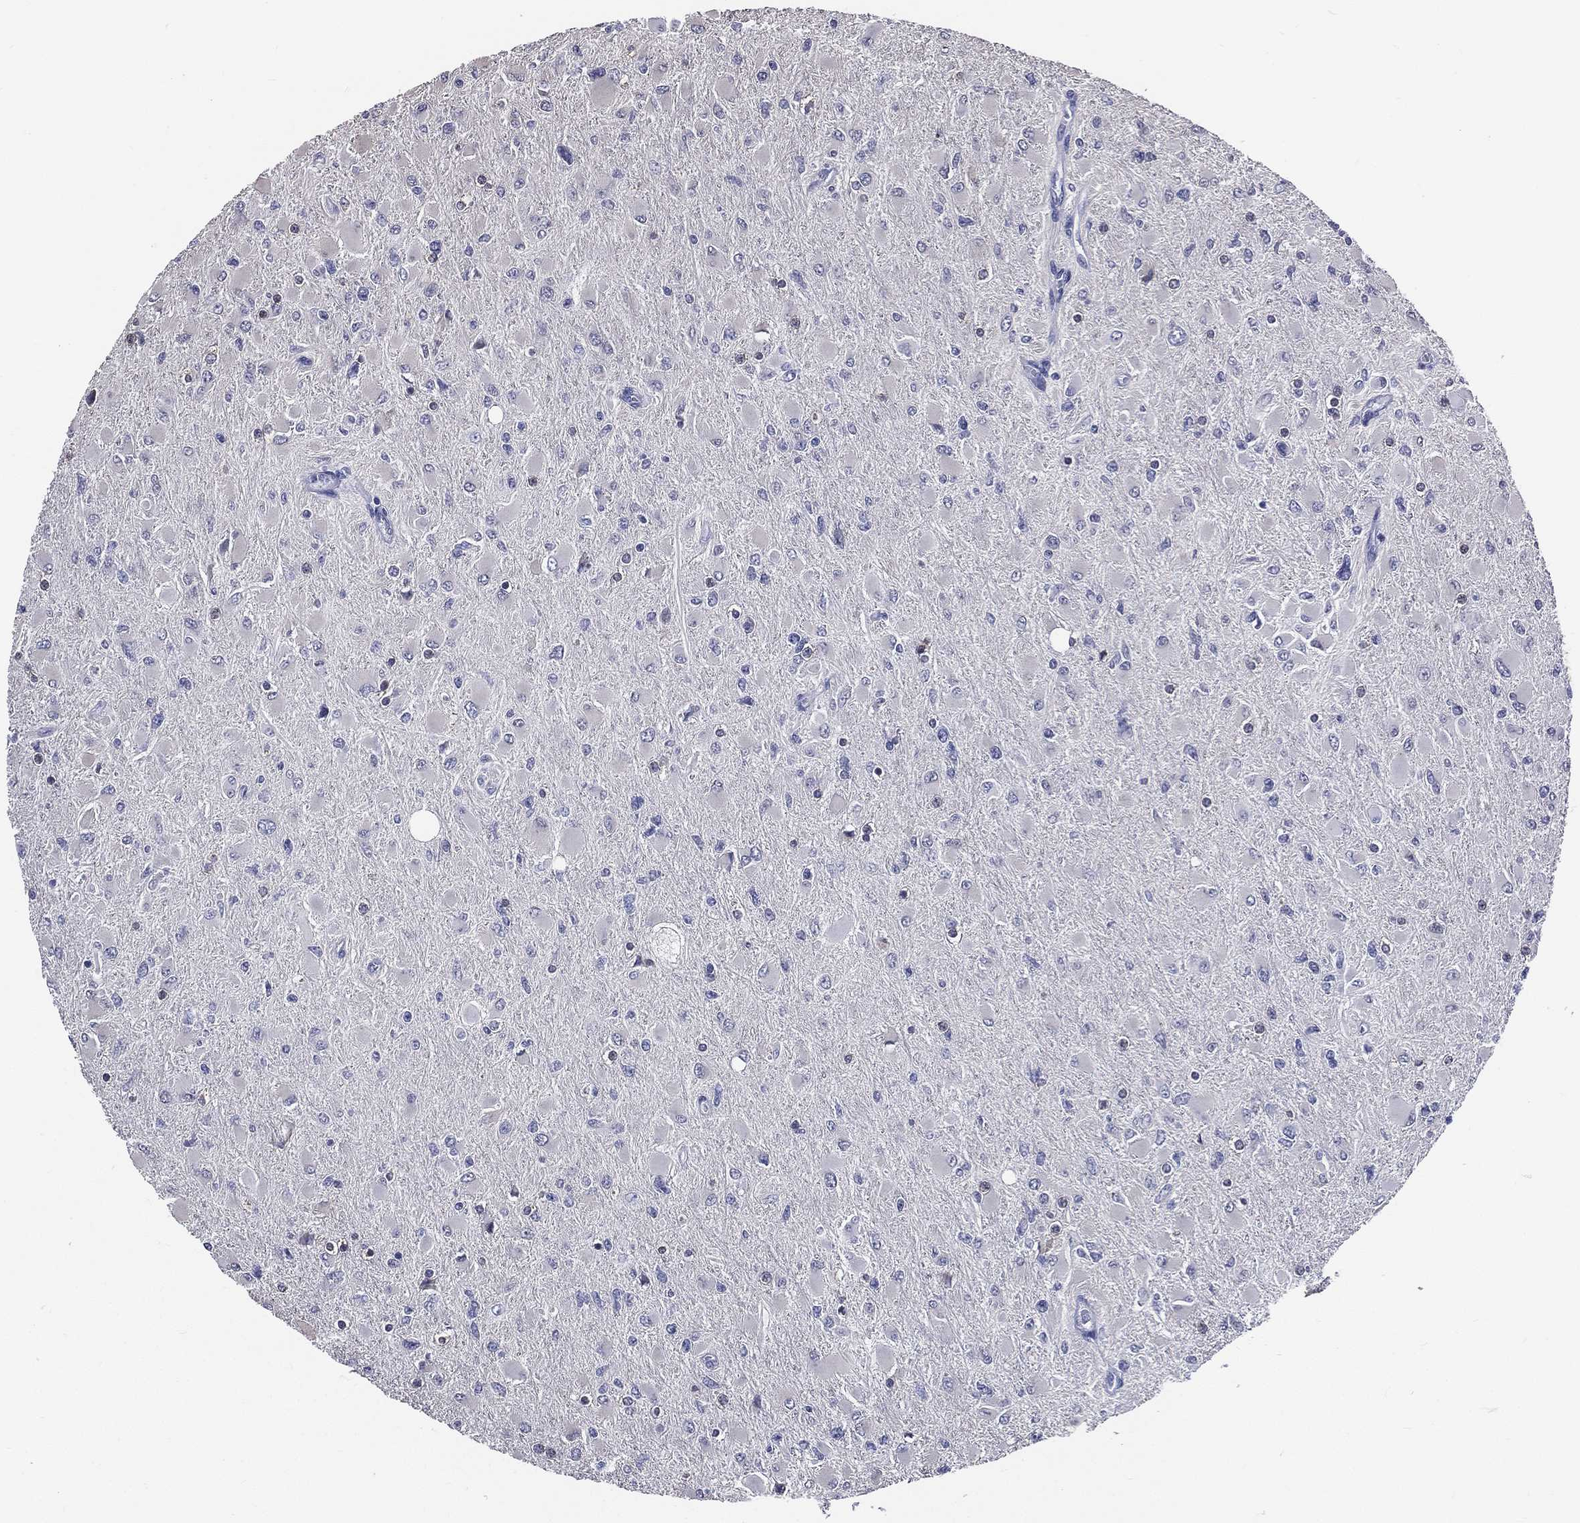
{"staining": {"intensity": "negative", "quantity": "none", "location": "none"}, "tissue": "glioma", "cell_type": "Tumor cells", "image_type": "cancer", "snomed": [{"axis": "morphology", "description": "Glioma, malignant, High grade"}, {"axis": "topography", "description": "Cerebral cortex"}], "caption": "Tumor cells are negative for brown protein staining in glioma. Brightfield microscopy of immunohistochemistry stained with DAB (brown) and hematoxylin (blue), captured at high magnification.", "gene": "DPYS", "patient": {"sex": "female", "age": 36}}